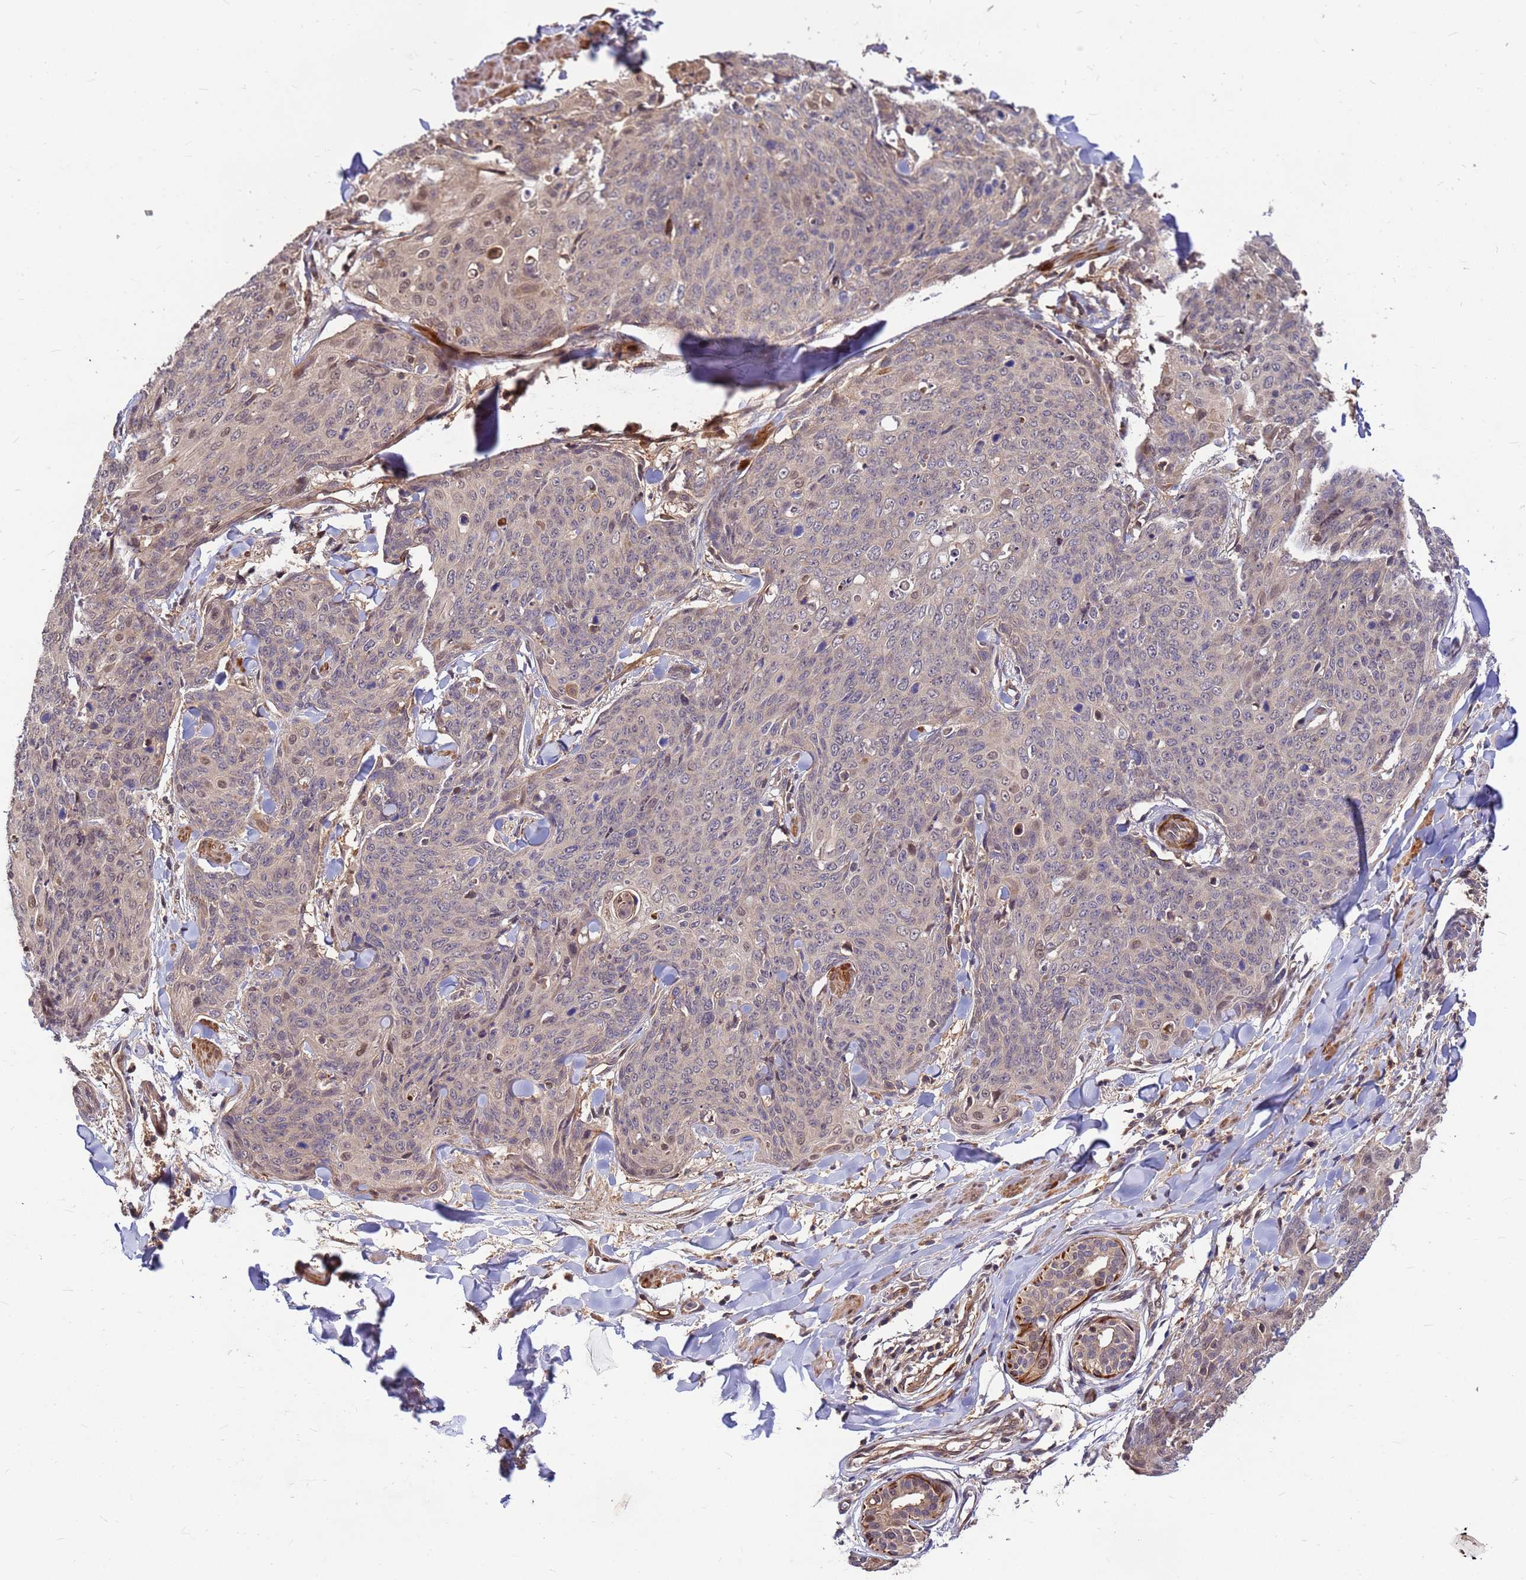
{"staining": {"intensity": "weak", "quantity": "<25%", "location": "nuclear"}, "tissue": "skin cancer", "cell_type": "Tumor cells", "image_type": "cancer", "snomed": [{"axis": "morphology", "description": "Squamous cell carcinoma, NOS"}, {"axis": "topography", "description": "Skin"}, {"axis": "topography", "description": "Vulva"}], "caption": "Human skin squamous cell carcinoma stained for a protein using immunohistochemistry displays no staining in tumor cells.", "gene": "DUS4L", "patient": {"sex": "female", "age": 85}}